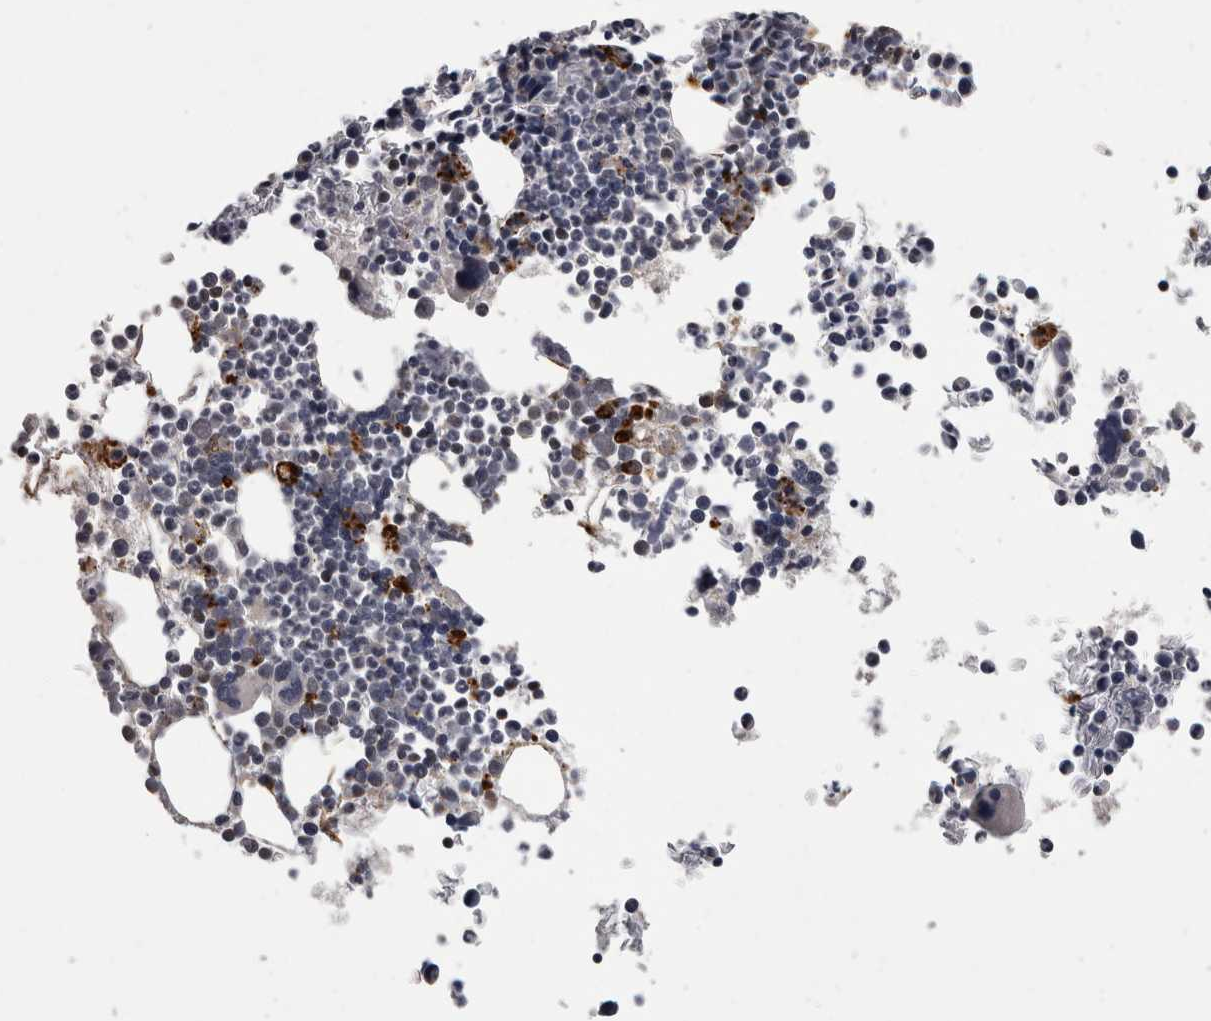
{"staining": {"intensity": "moderate", "quantity": "<25%", "location": "cytoplasmic/membranous"}, "tissue": "bone marrow", "cell_type": "Hematopoietic cells", "image_type": "normal", "snomed": [{"axis": "morphology", "description": "Normal tissue, NOS"}, {"axis": "morphology", "description": "Inflammation, NOS"}, {"axis": "topography", "description": "Bone marrow"}], "caption": "Immunohistochemical staining of benign bone marrow shows moderate cytoplasmic/membranous protein positivity in about <25% of hematopoietic cells. The protein of interest is stained brown, and the nuclei are stained in blue (DAB IHC with brightfield microscopy, high magnification).", "gene": "NAAA", "patient": {"sex": "male", "age": 46}}